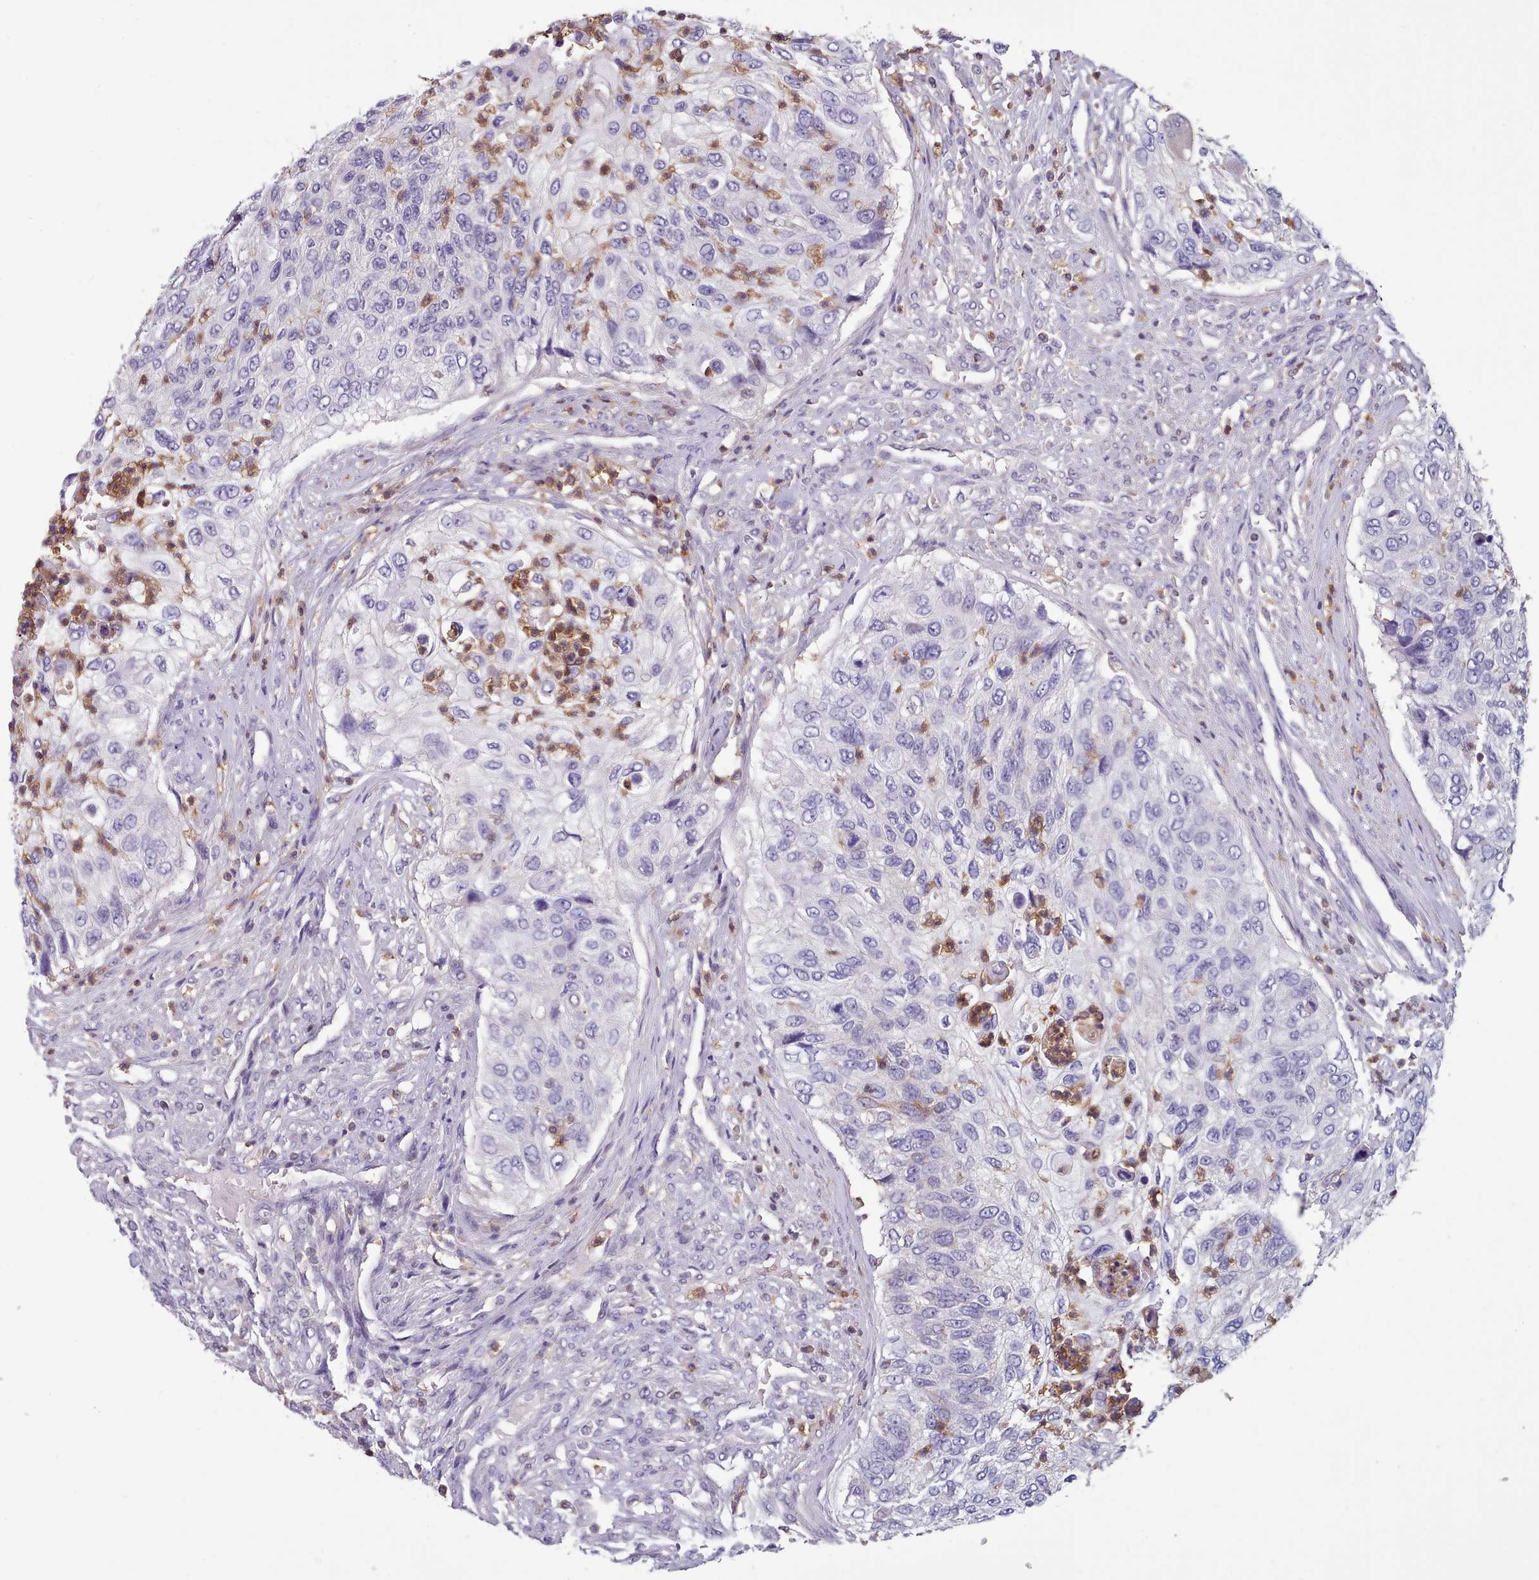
{"staining": {"intensity": "negative", "quantity": "none", "location": "none"}, "tissue": "urothelial cancer", "cell_type": "Tumor cells", "image_type": "cancer", "snomed": [{"axis": "morphology", "description": "Urothelial carcinoma, High grade"}, {"axis": "topography", "description": "Urinary bladder"}], "caption": "High power microscopy image of an immunohistochemistry image of high-grade urothelial carcinoma, revealing no significant positivity in tumor cells.", "gene": "RAC2", "patient": {"sex": "female", "age": 60}}